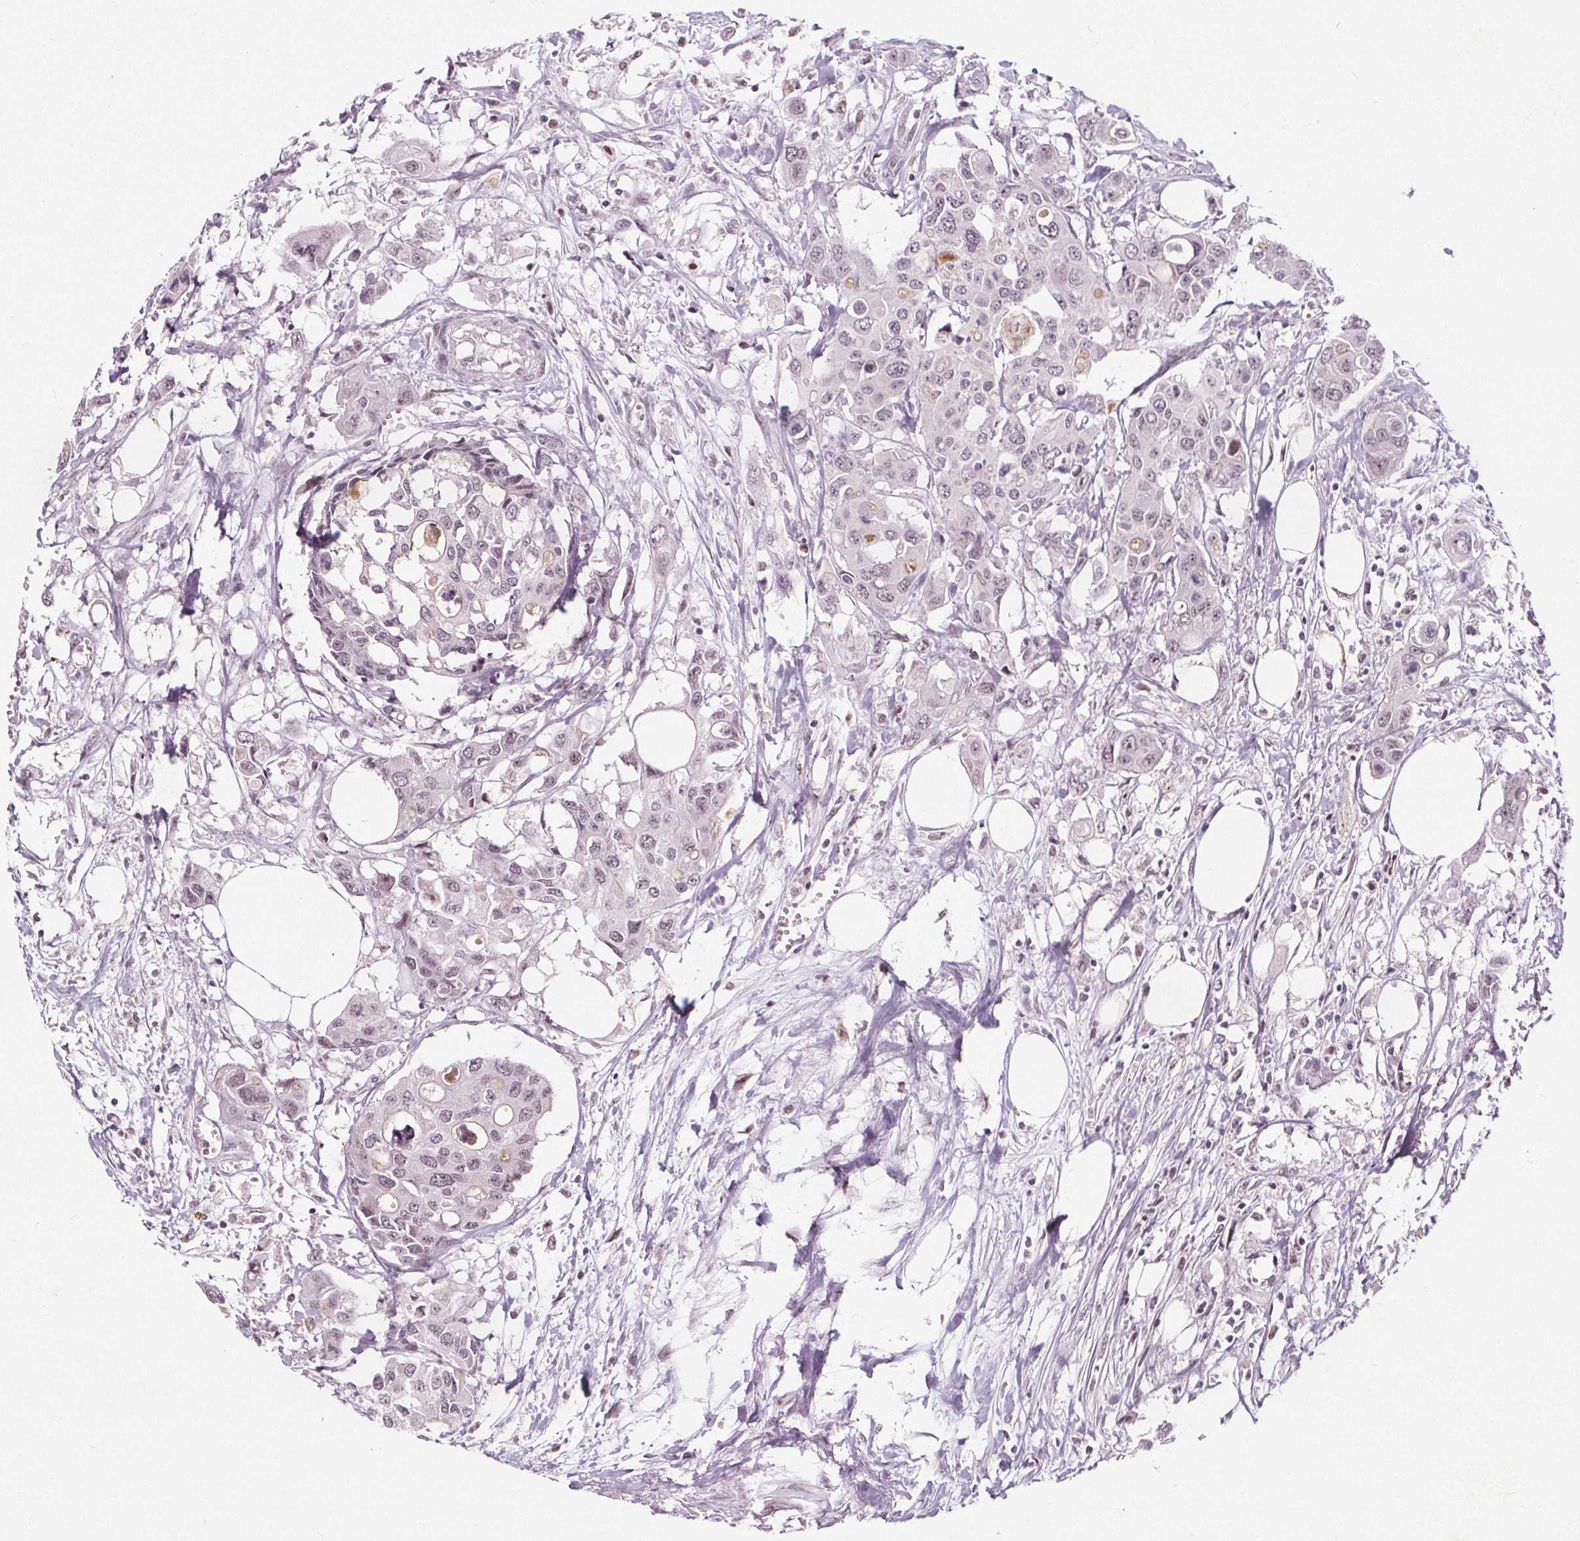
{"staining": {"intensity": "weak", "quantity": "25%-75%", "location": "nuclear"}, "tissue": "colorectal cancer", "cell_type": "Tumor cells", "image_type": "cancer", "snomed": [{"axis": "morphology", "description": "Adenocarcinoma, NOS"}, {"axis": "topography", "description": "Colon"}], "caption": "A micrograph of human colorectal cancer stained for a protein reveals weak nuclear brown staining in tumor cells.", "gene": "TAF6L", "patient": {"sex": "male", "age": 77}}